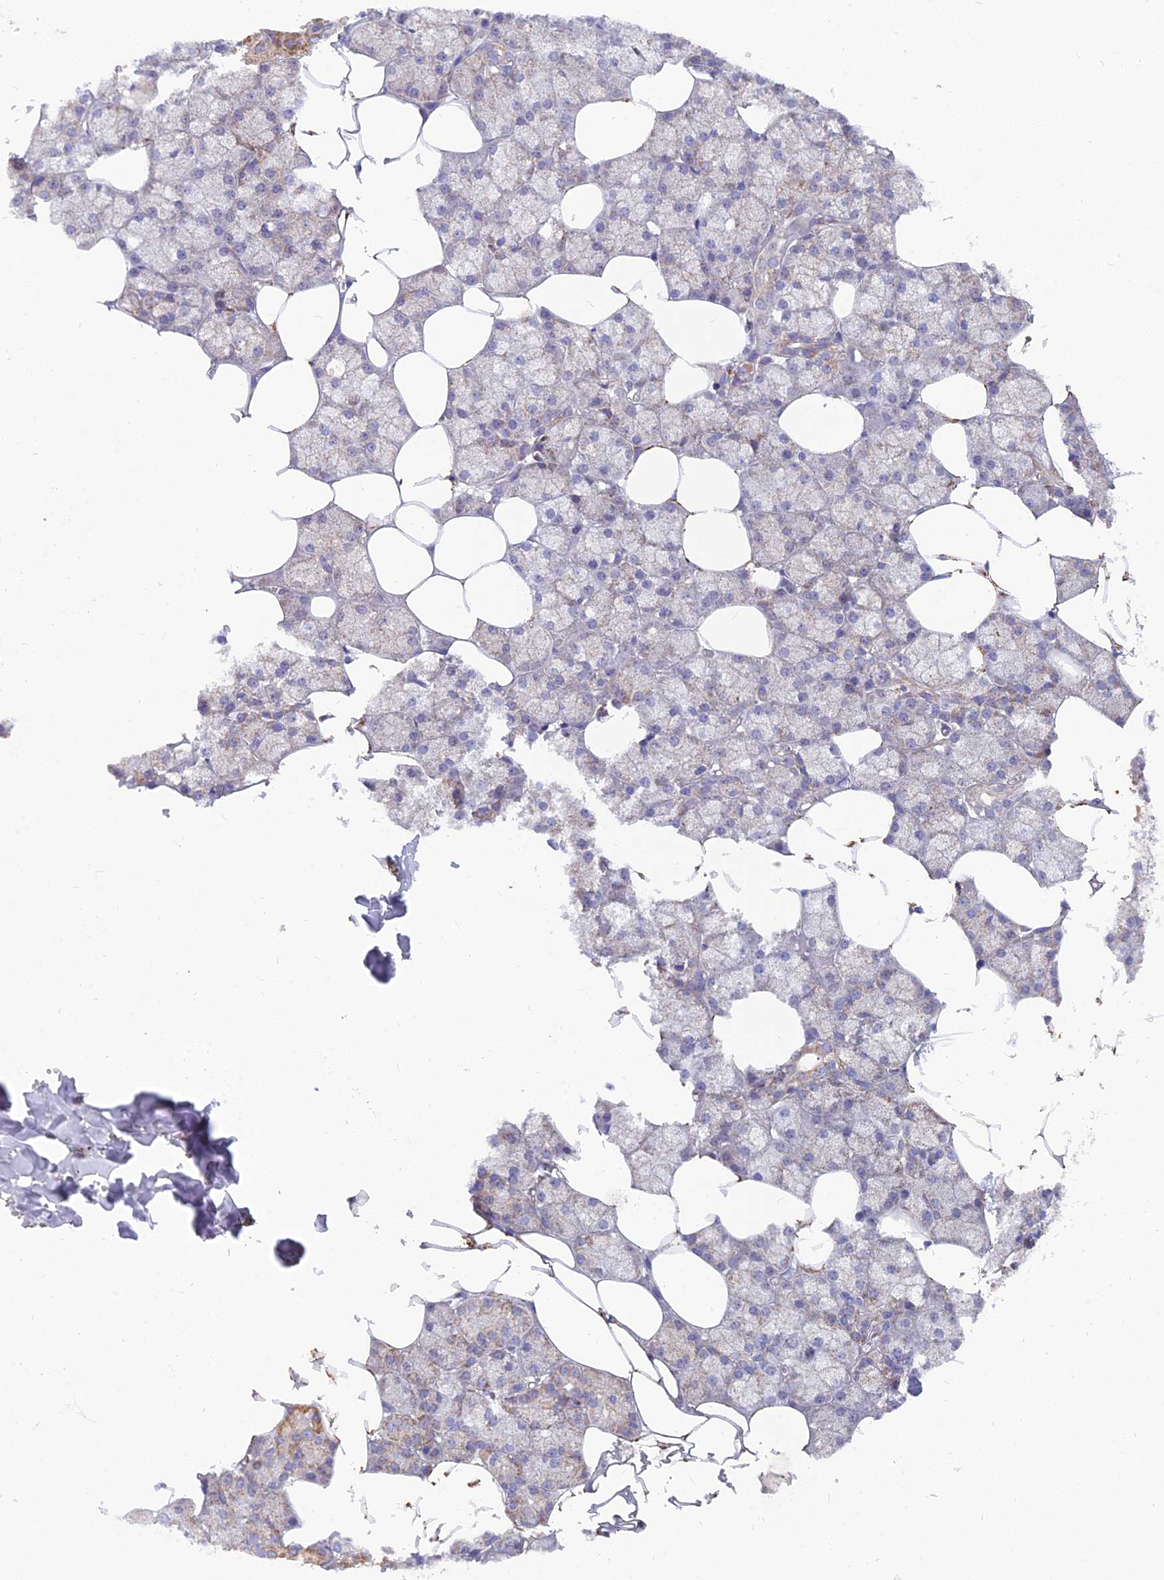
{"staining": {"intensity": "strong", "quantity": "<25%", "location": "cytoplasmic/membranous"}, "tissue": "salivary gland", "cell_type": "Glandular cells", "image_type": "normal", "snomed": [{"axis": "morphology", "description": "Normal tissue, NOS"}, {"axis": "topography", "description": "Salivary gland"}], "caption": "Immunohistochemistry (IHC) (DAB (3,3'-diaminobenzidine)) staining of normal human salivary gland displays strong cytoplasmic/membranous protein staining in about <25% of glandular cells.", "gene": "TIGD6", "patient": {"sex": "male", "age": 62}}